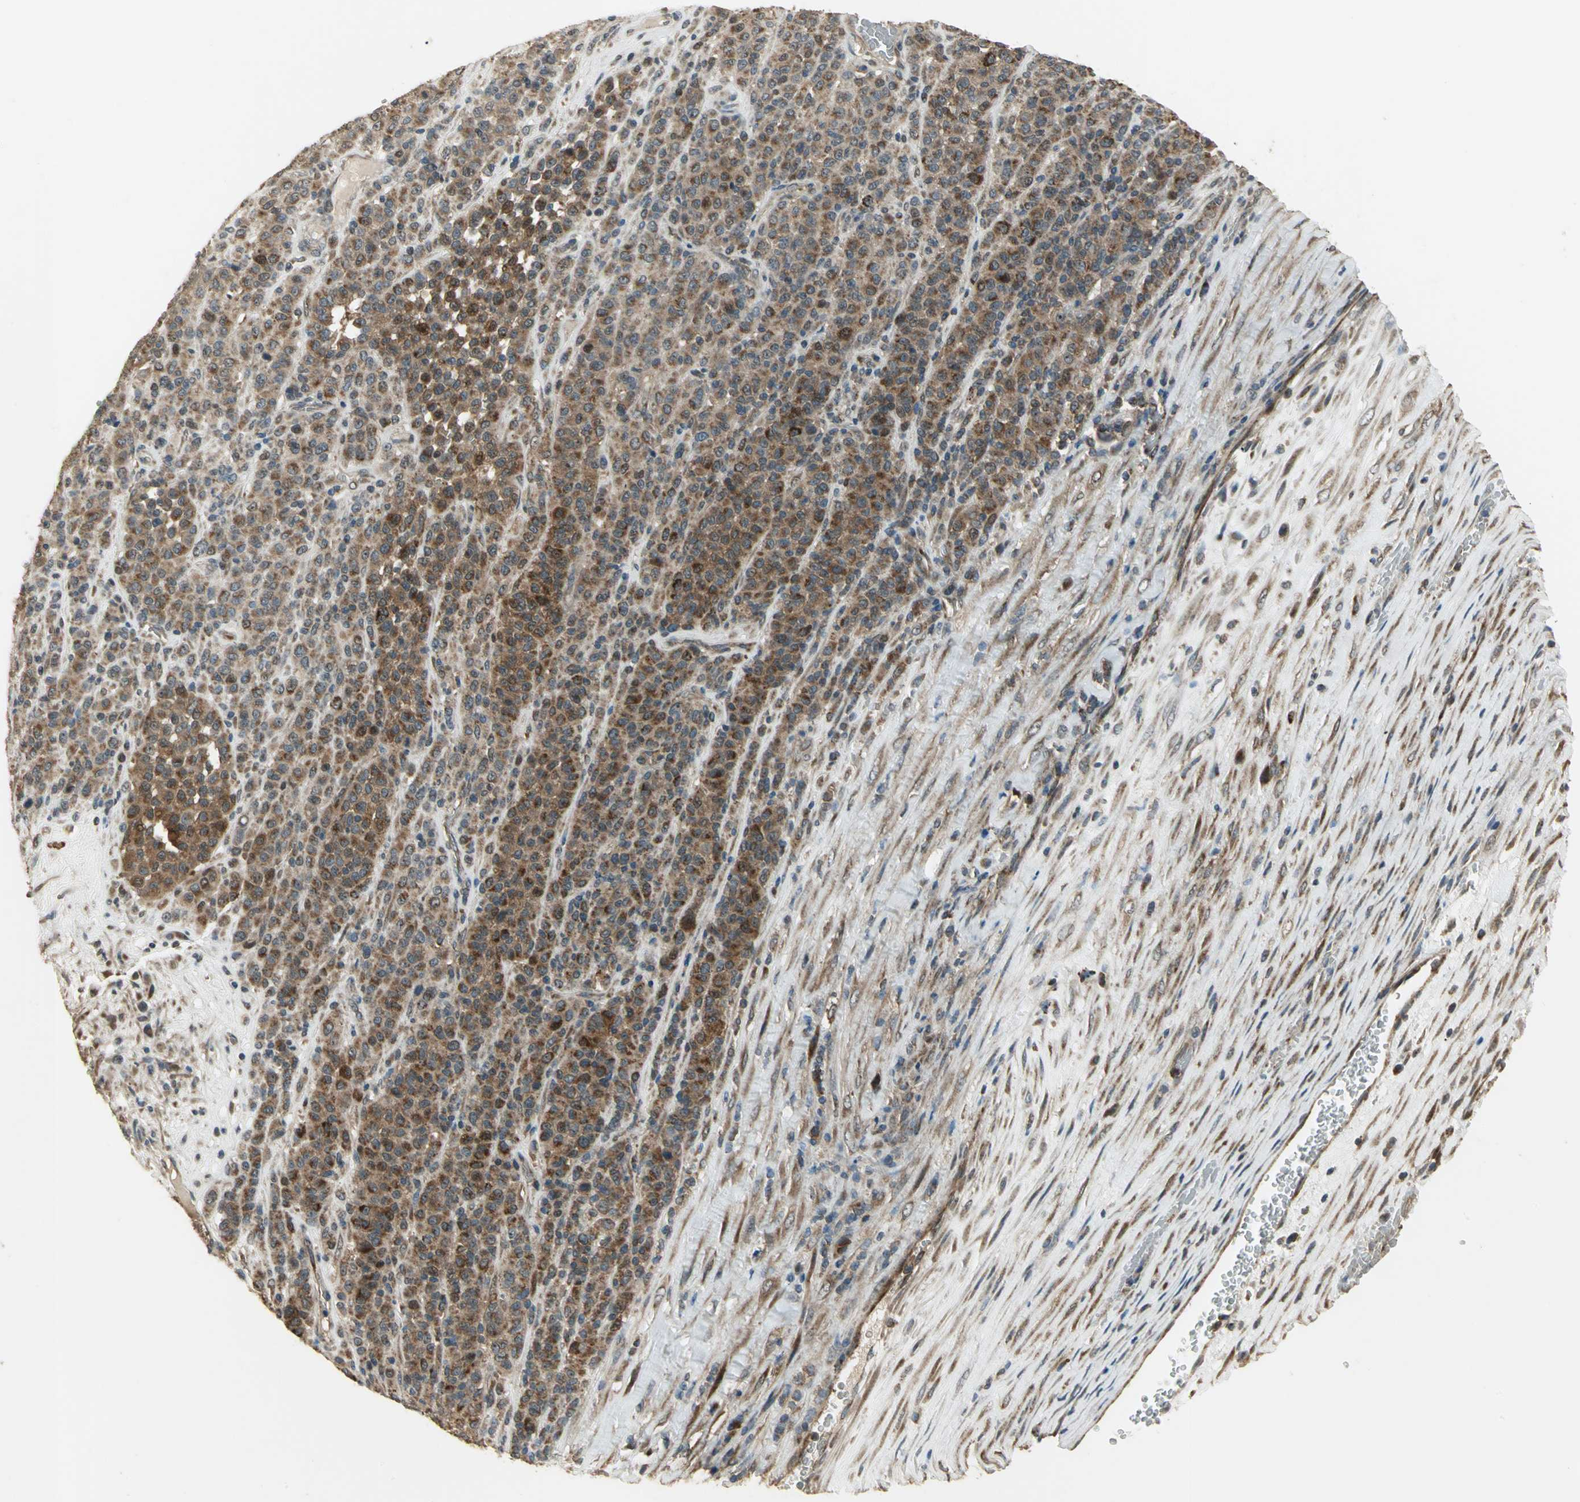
{"staining": {"intensity": "strong", "quantity": ">75%", "location": "cytoplasmic/membranous"}, "tissue": "melanoma", "cell_type": "Tumor cells", "image_type": "cancer", "snomed": [{"axis": "morphology", "description": "Malignant melanoma, Metastatic site"}, {"axis": "topography", "description": "Pancreas"}], "caption": "Immunohistochemical staining of melanoma displays strong cytoplasmic/membranous protein expression in about >75% of tumor cells. (Brightfield microscopy of DAB IHC at high magnification).", "gene": "AMT", "patient": {"sex": "female", "age": 30}}